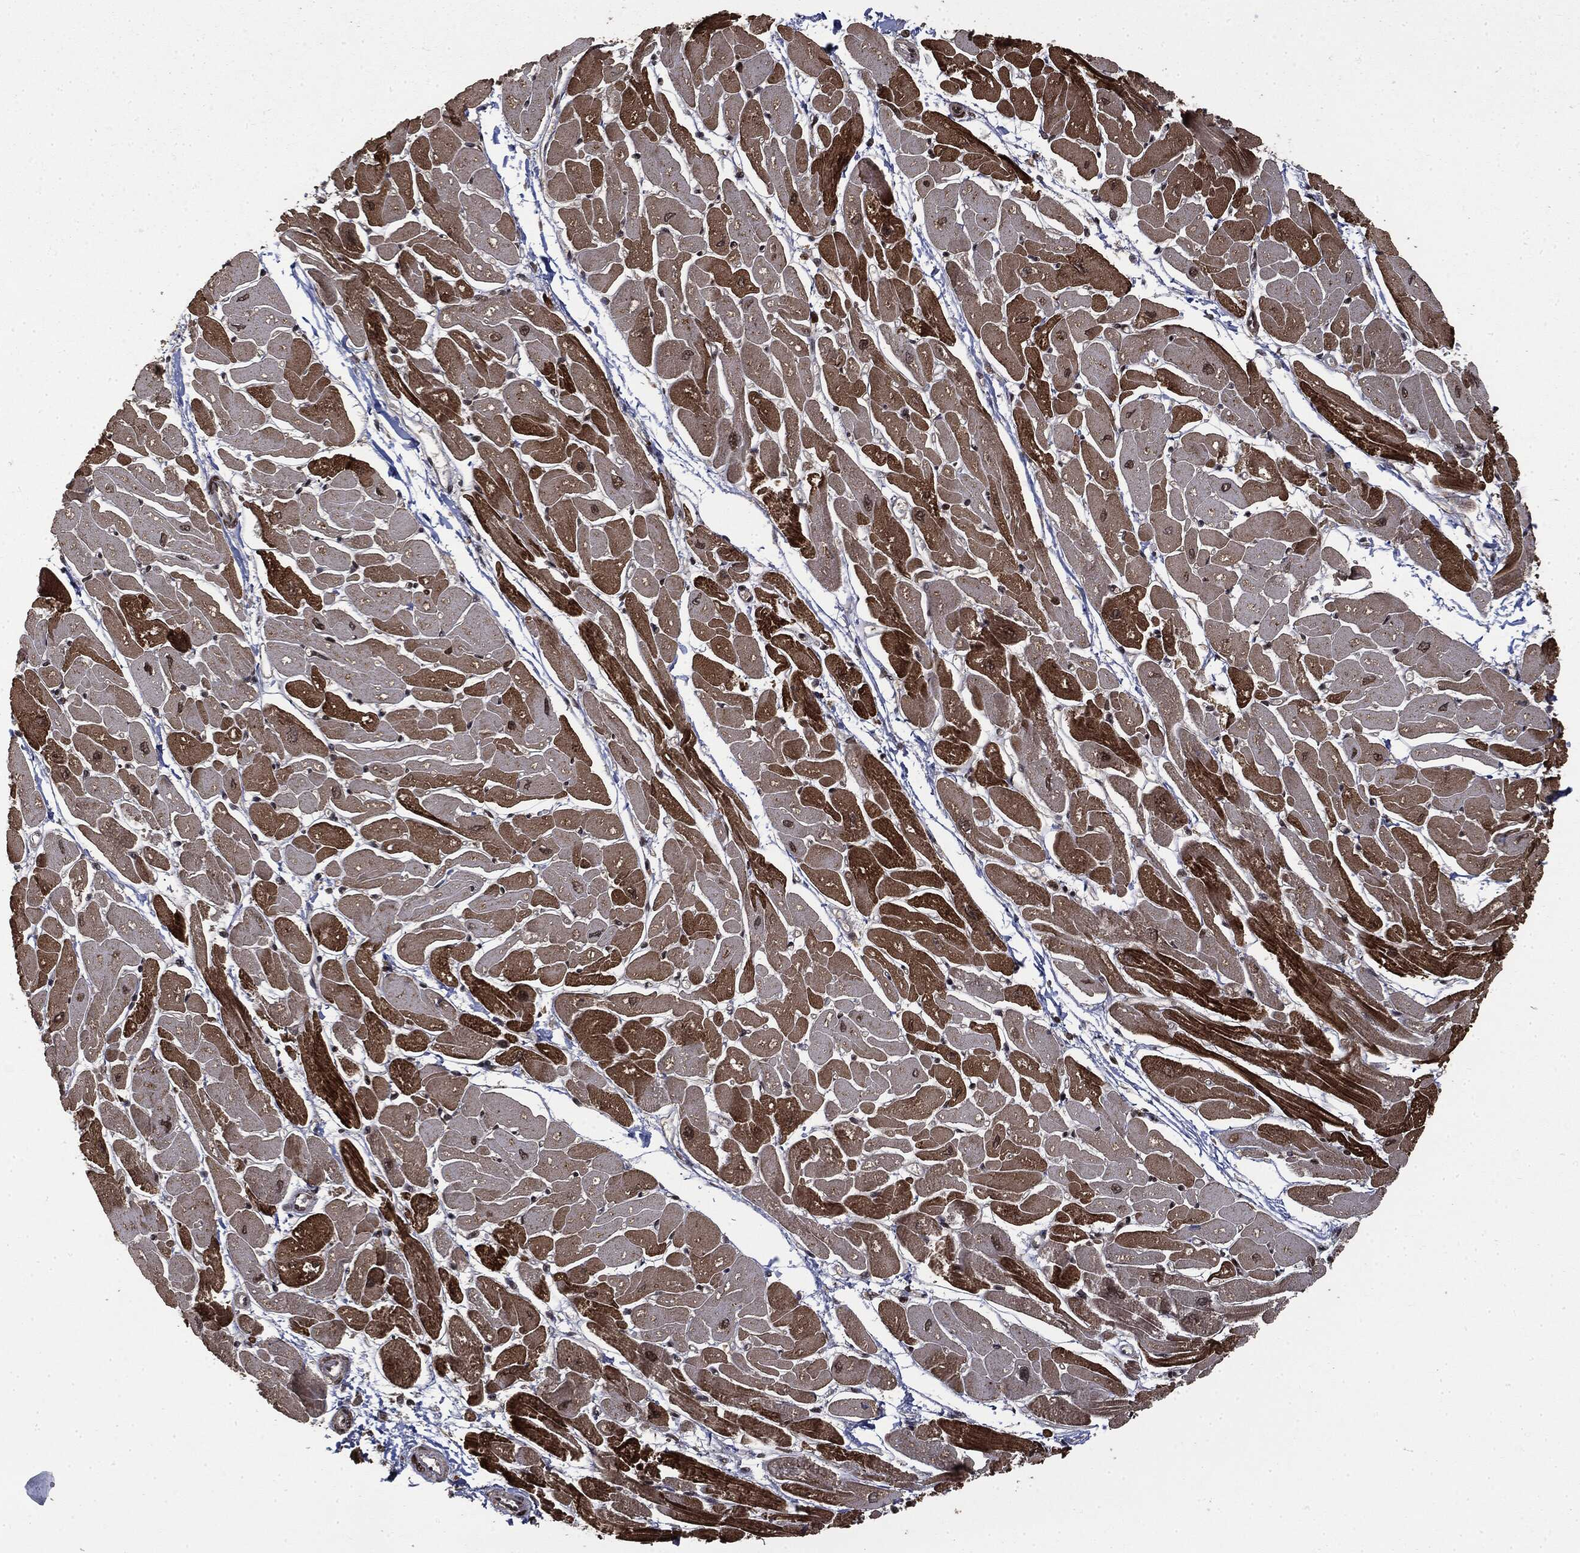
{"staining": {"intensity": "strong", "quantity": "25%-75%", "location": "cytoplasmic/membranous,nuclear"}, "tissue": "heart muscle", "cell_type": "Cardiomyocytes", "image_type": "normal", "snomed": [{"axis": "morphology", "description": "Normal tissue, NOS"}, {"axis": "topography", "description": "Heart"}], "caption": "Unremarkable heart muscle demonstrates strong cytoplasmic/membranous,nuclear staining in about 25%-75% of cardiomyocytes.", "gene": "CTDP1", "patient": {"sex": "male", "age": 57}}